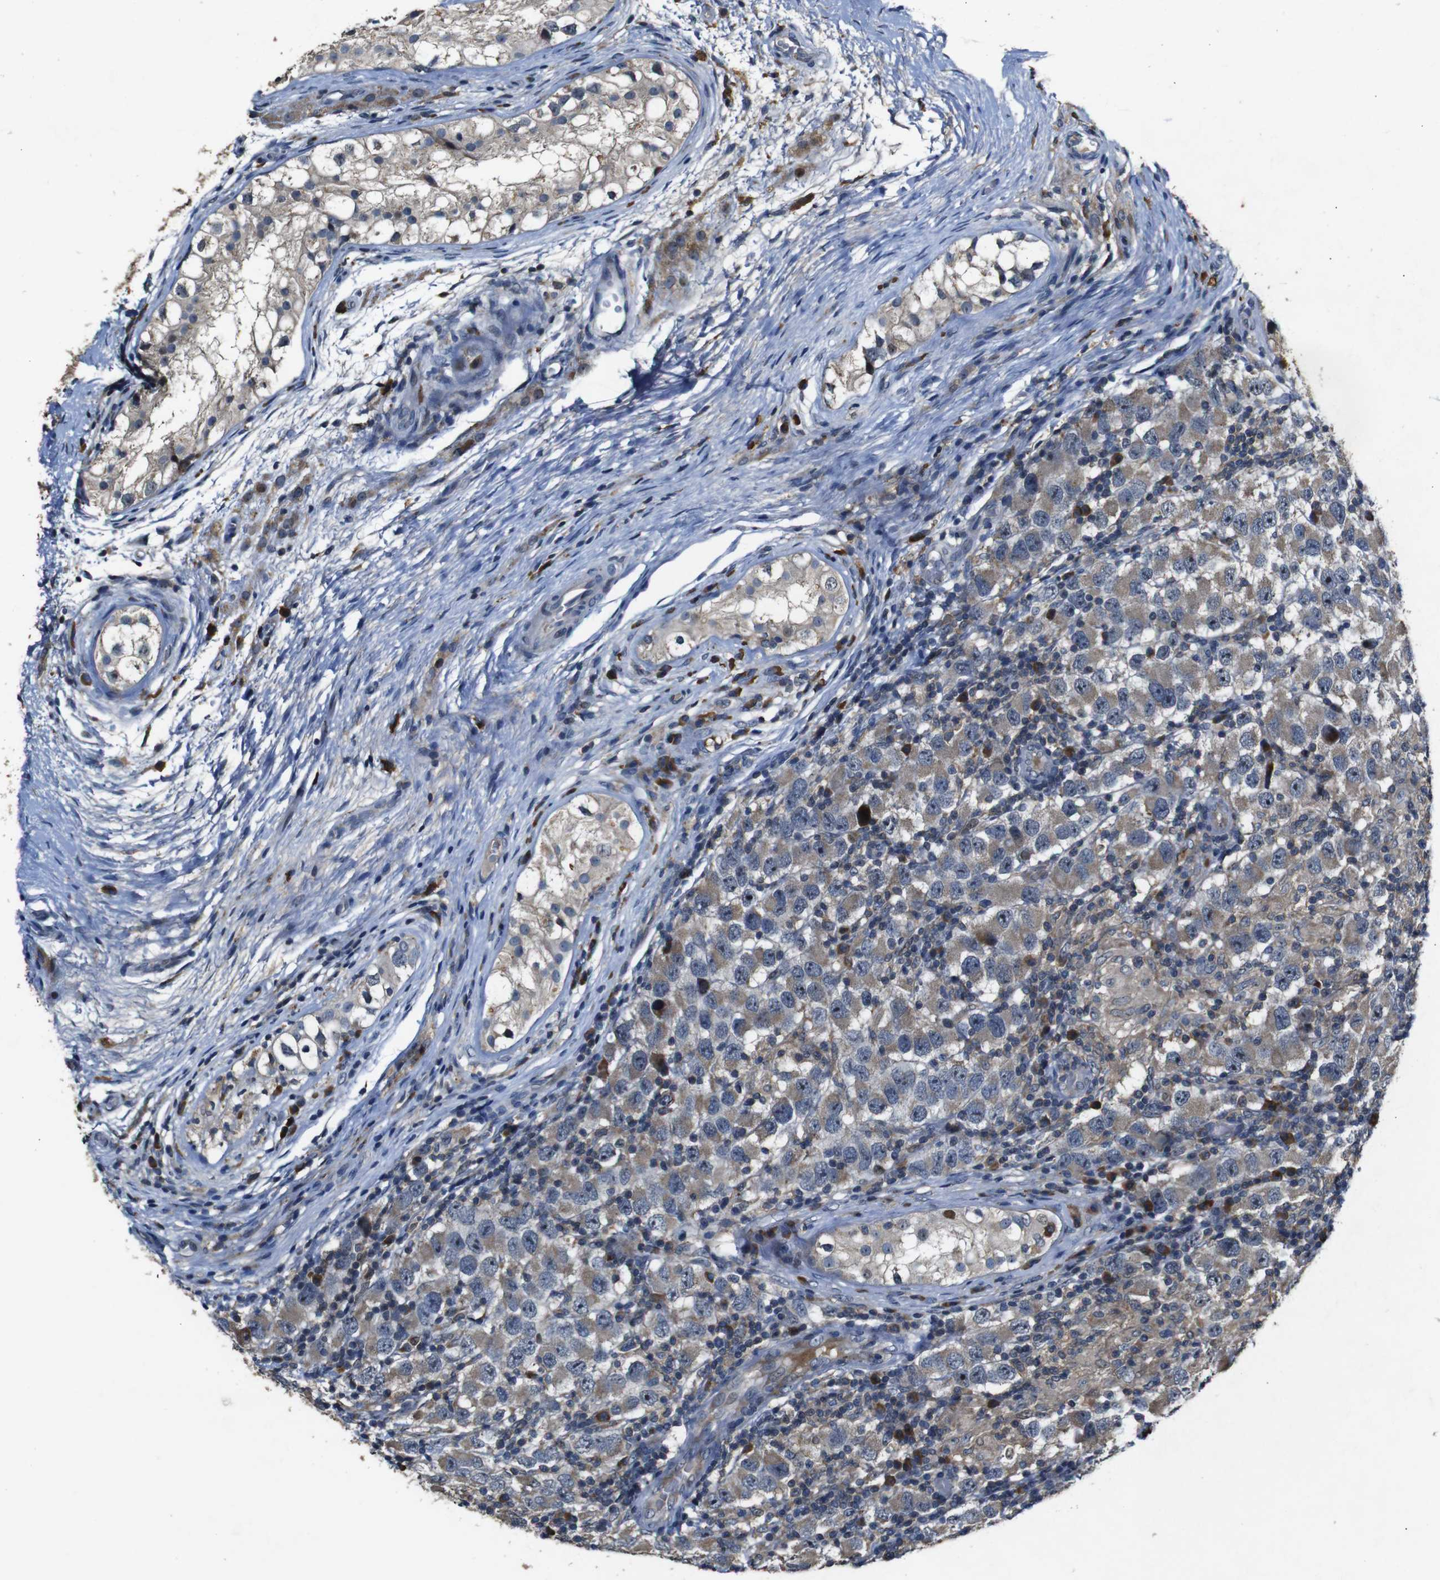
{"staining": {"intensity": "weak", "quantity": ">75%", "location": "cytoplasmic/membranous,nuclear"}, "tissue": "testis cancer", "cell_type": "Tumor cells", "image_type": "cancer", "snomed": [{"axis": "morphology", "description": "Carcinoma, Embryonal, NOS"}, {"axis": "topography", "description": "Testis"}], "caption": "DAB immunohistochemical staining of embryonal carcinoma (testis) exhibits weak cytoplasmic/membranous and nuclear protein positivity in approximately >75% of tumor cells.", "gene": "MAGI2", "patient": {"sex": "male", "age": 21}}